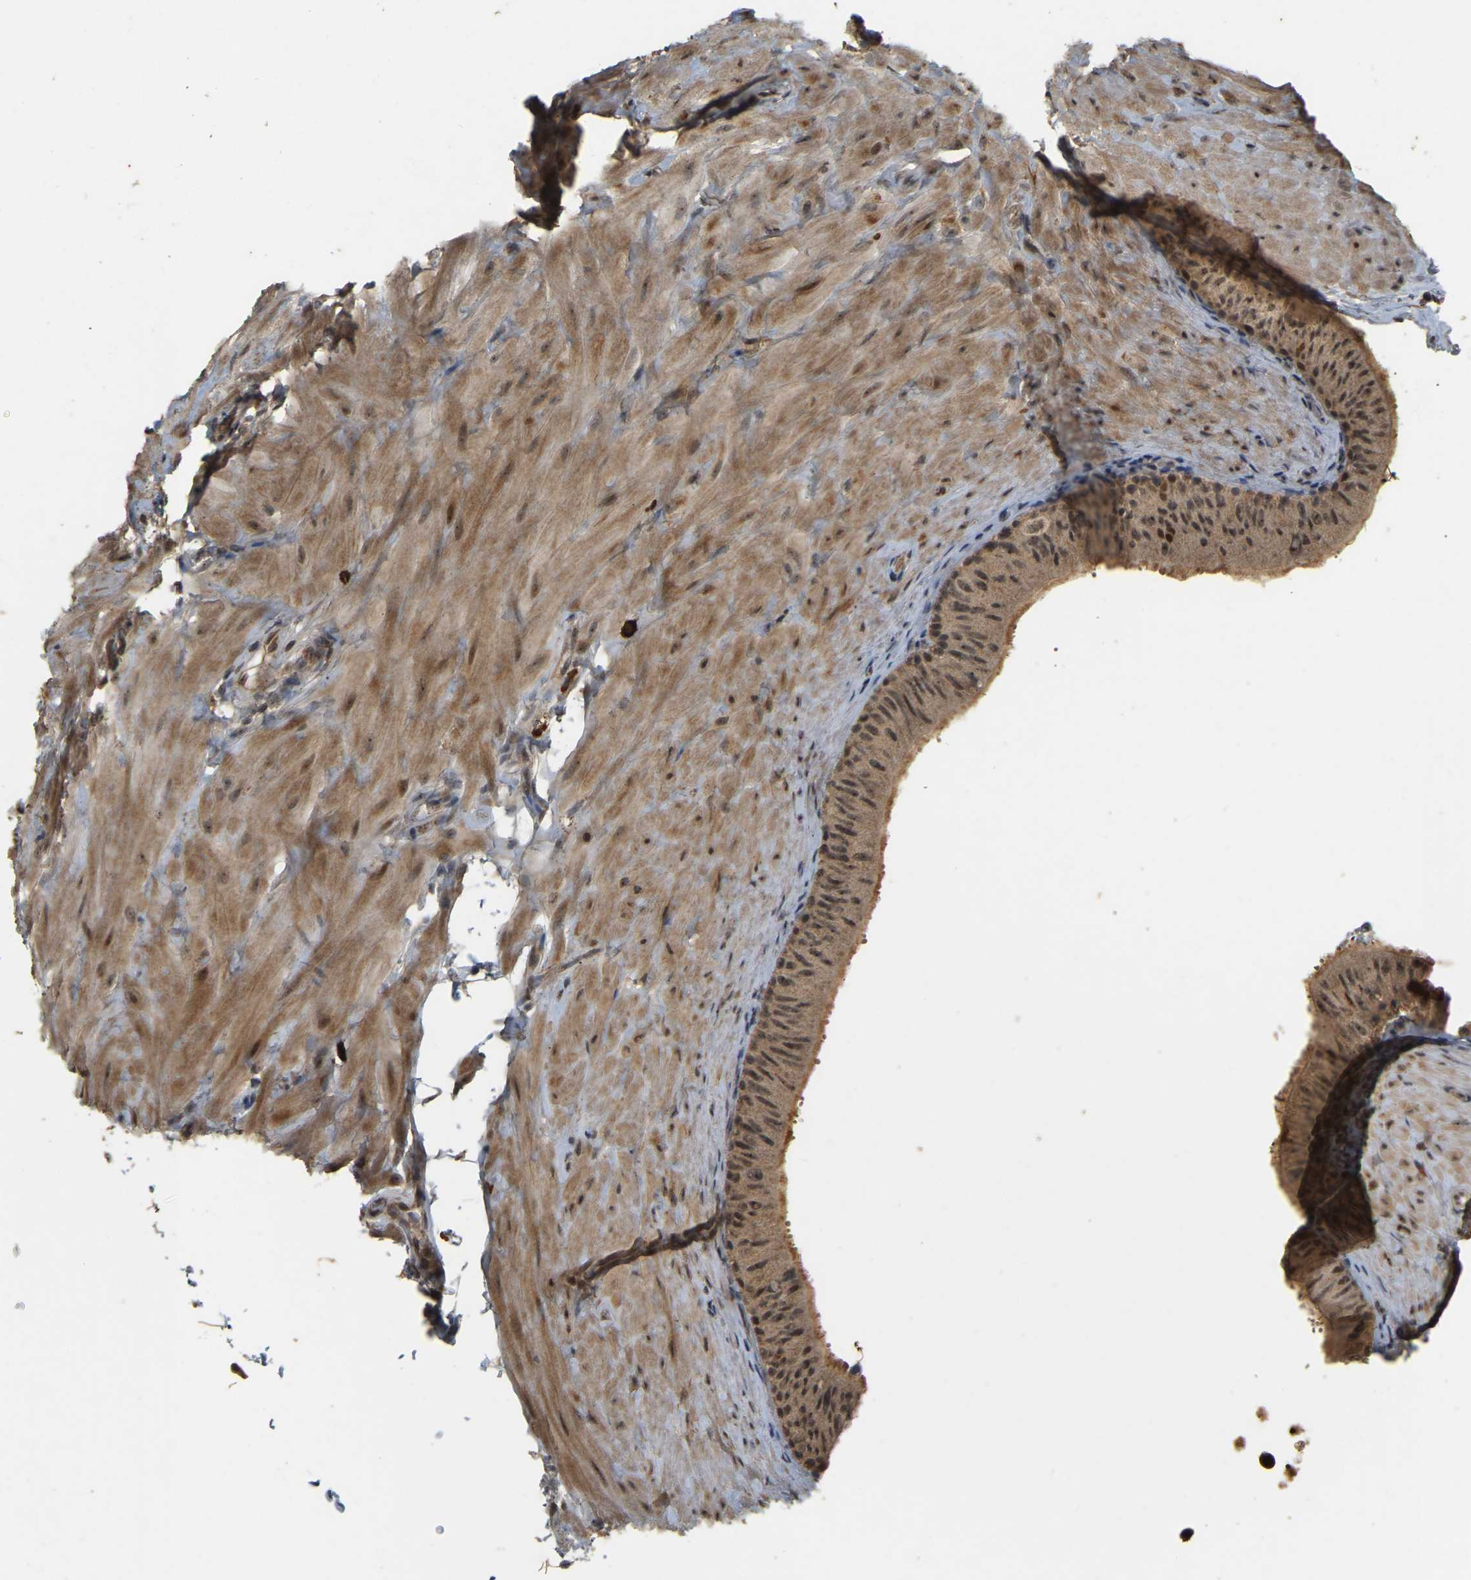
{"staining": {"intensity": "moderate", "quantity": ">75%", "location": "cytoplasmic/membranous,nuclear"}, "tissue": "epididymis", "cell_type": "Glandular cells", "image_type": "normal", "snomed": [{"axis": "morphology", "description": "Normal tissue, NOS"}, {"axis": "topography", "description": "Epididymis"}], "caption": "The immunohistochemical stain shows moderate cytoplasmic/membranous,nuclear staining in glandular cells of unremarkable epididymis.", "gene": "BRF2", "patient": {"sex": "male", "age": 34}}